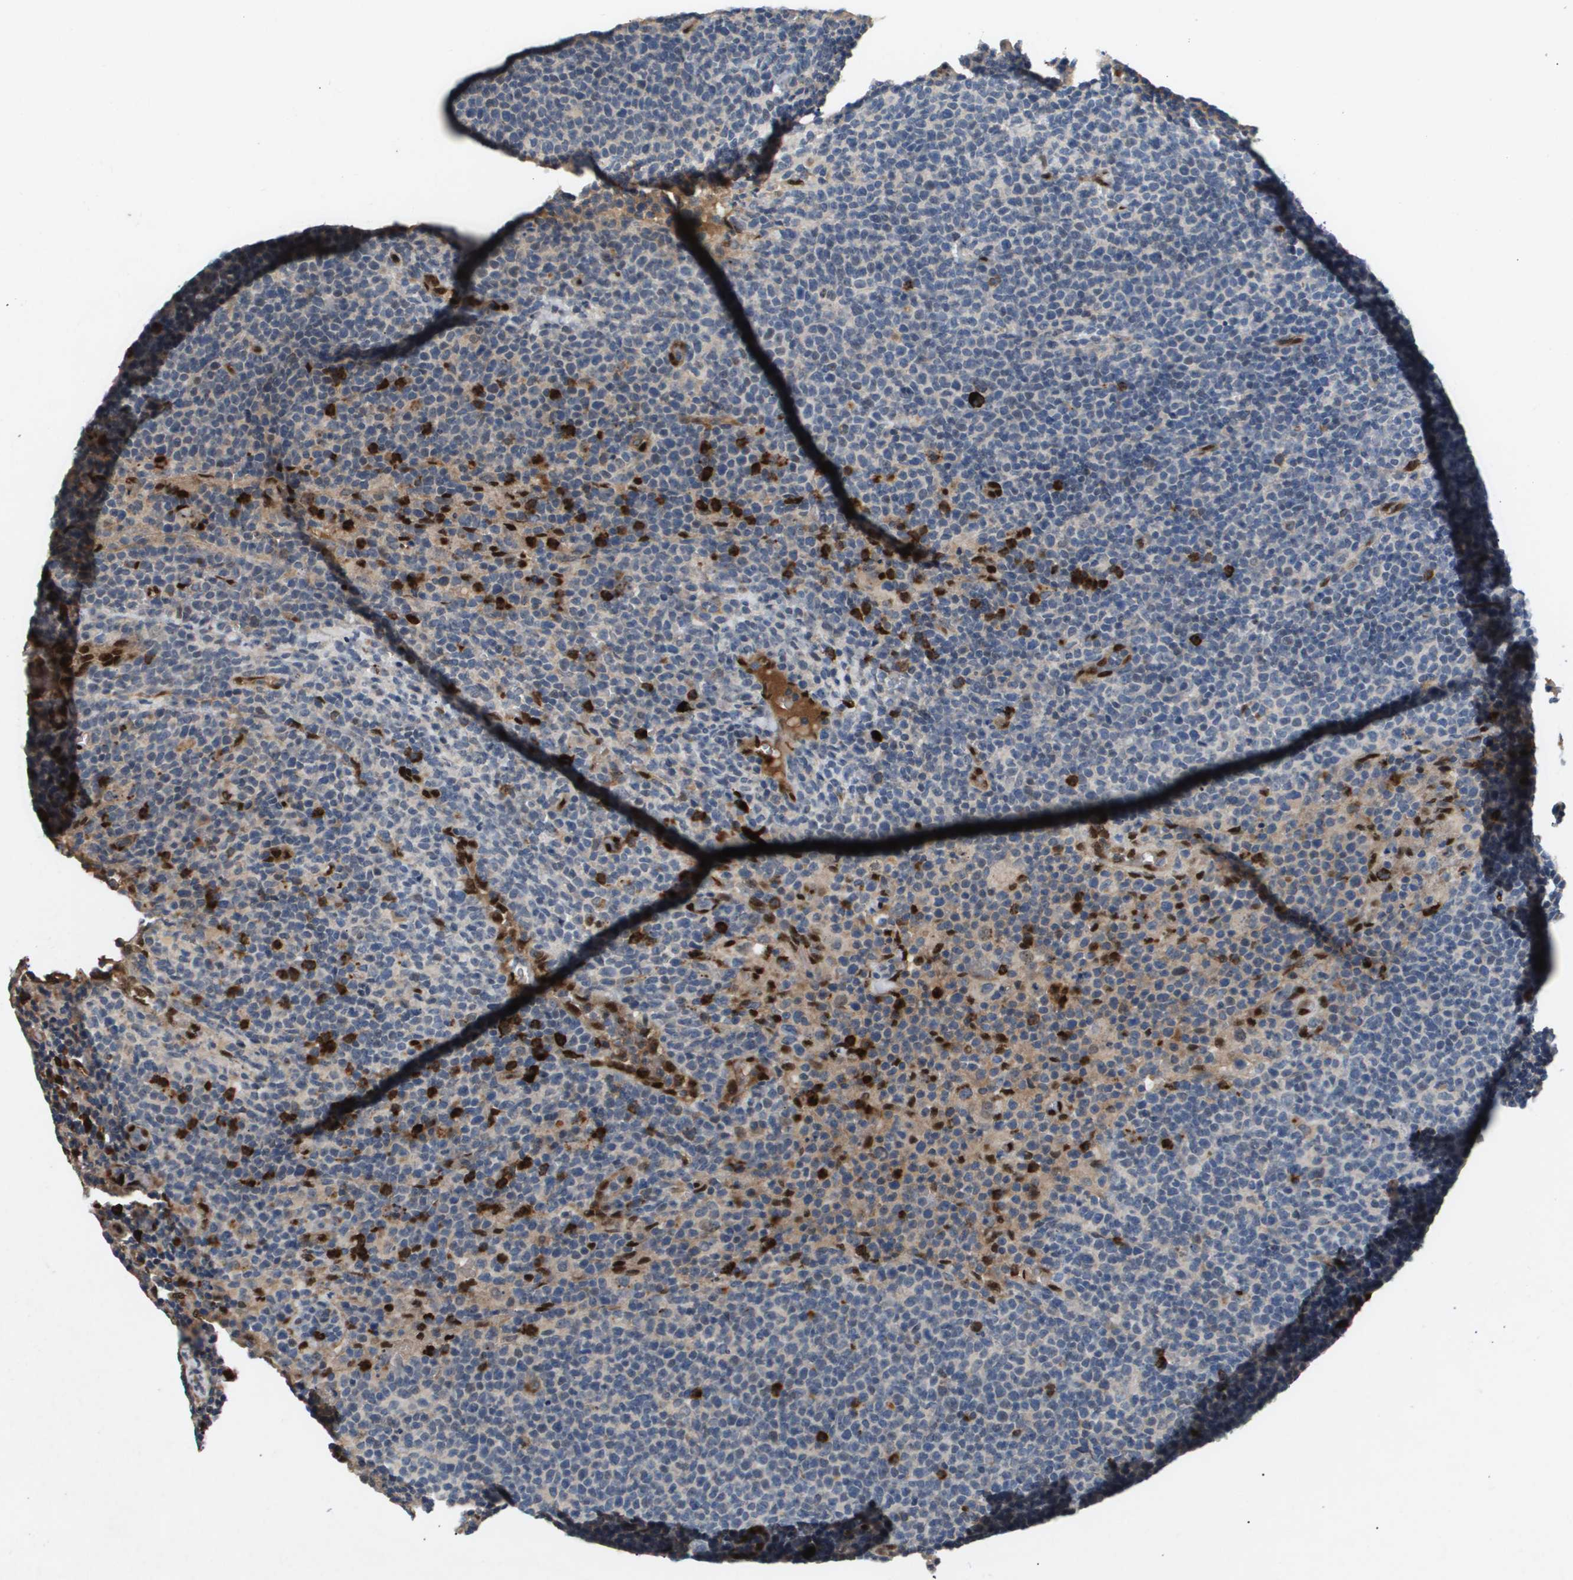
{"staining": {"intensity": "negative", "quantity": "none", "location": "none"}, "tissue": "lymphoma", "cell_type": "Tumor cells", "image_type": "cancer", "snomed": [{"axis": "morphology", "description": "Malignant lymphoma, non-Hodgkin's type, High grade"}, {"axis": "topography", "description": "Lymph node"}], "caption": "Immunohistochemical staining of human lymphoma displays no significant expression in tumor cells. Brightfield microscopy of immunohistochemistry stained with DAB (brown) and hematoxylin (blue), captured at high magnification.", "gene": "ERG", "patient": {"sex": "male", "age": 61}}